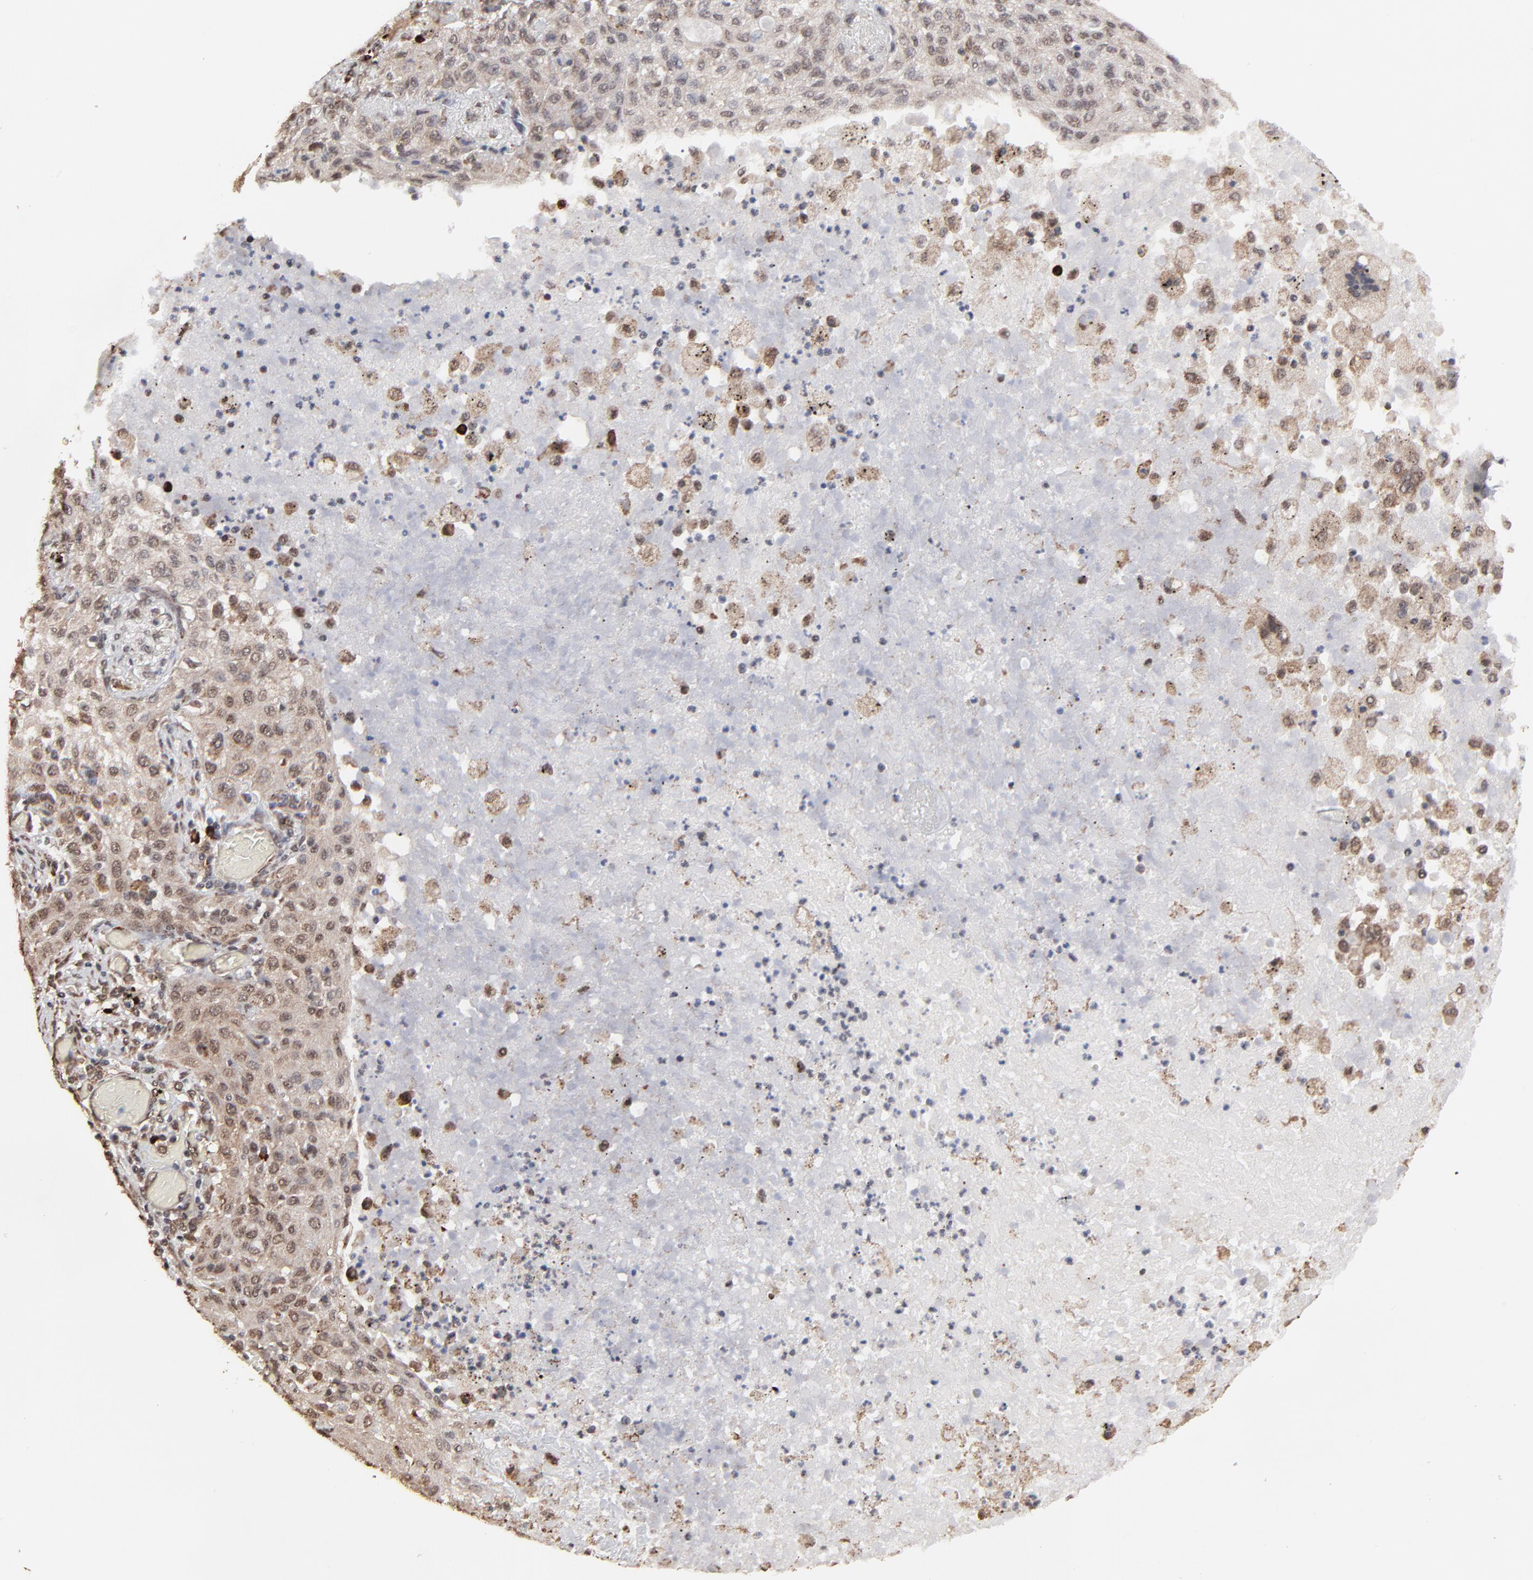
{"staining": {"intensity": "weak", "quantity": ">75%", "location": "cytoplasmic/membranous"}, "tissue": "lung cancer", "cell_type": "Tumor cells", "image_type": "cancer", "snomed": [{"axis": "morphology", "description": "Squamous cell carcinoma, NOS"}, {"axis": "topography", "description": "Lung"}], "caption": "Protein expression analysis of lung squamous cell carcinoma displays weak cytoplasmic/membranous expression in about >75% of tumor cells.", "gene": "CHM", "patient": {"sex": "female", "age": 47}}